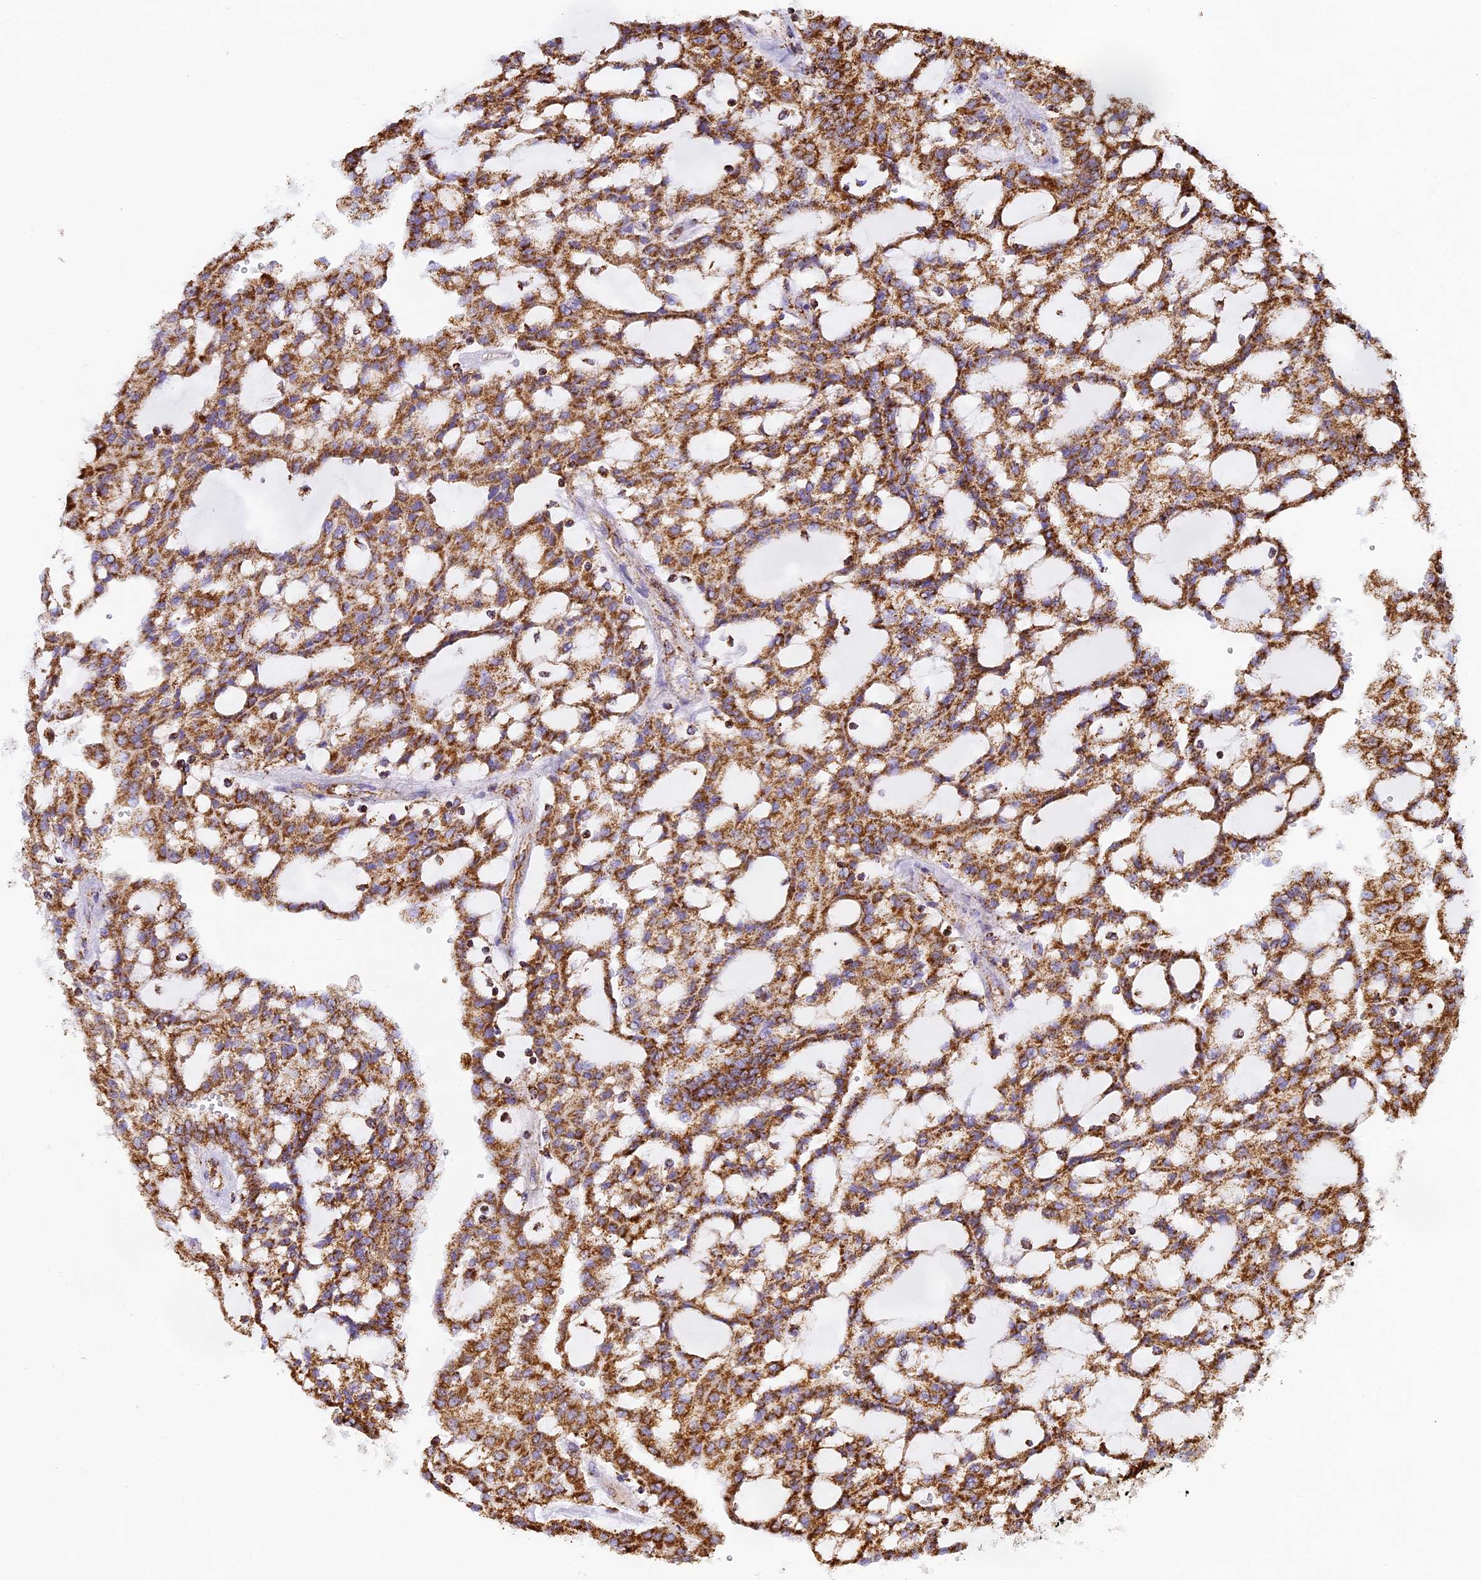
{"staining": {"intensity": "moderate", "quantity": ">75%", "location": "cytoplasmic/membranous"}, "tissue": "renal cancer", "cell_type": "Tumor cells", "image_type": "cancer", "snomed": [{"axis": "morphology", "description": "Adenocarcinoma, NOS"}, {"axis": "topography", "description": "Kidney"}], "caption": "This image shows renal cancer (adenocarcinoma) stained with IHC to label a protein in brown. The cytoplasmic/membranous of tumor cells show moderate positivity for the protein. Nuclei are counter-stained blue.", "gene": "STK17A", "patient": {"sex": "male", "age": 63}}